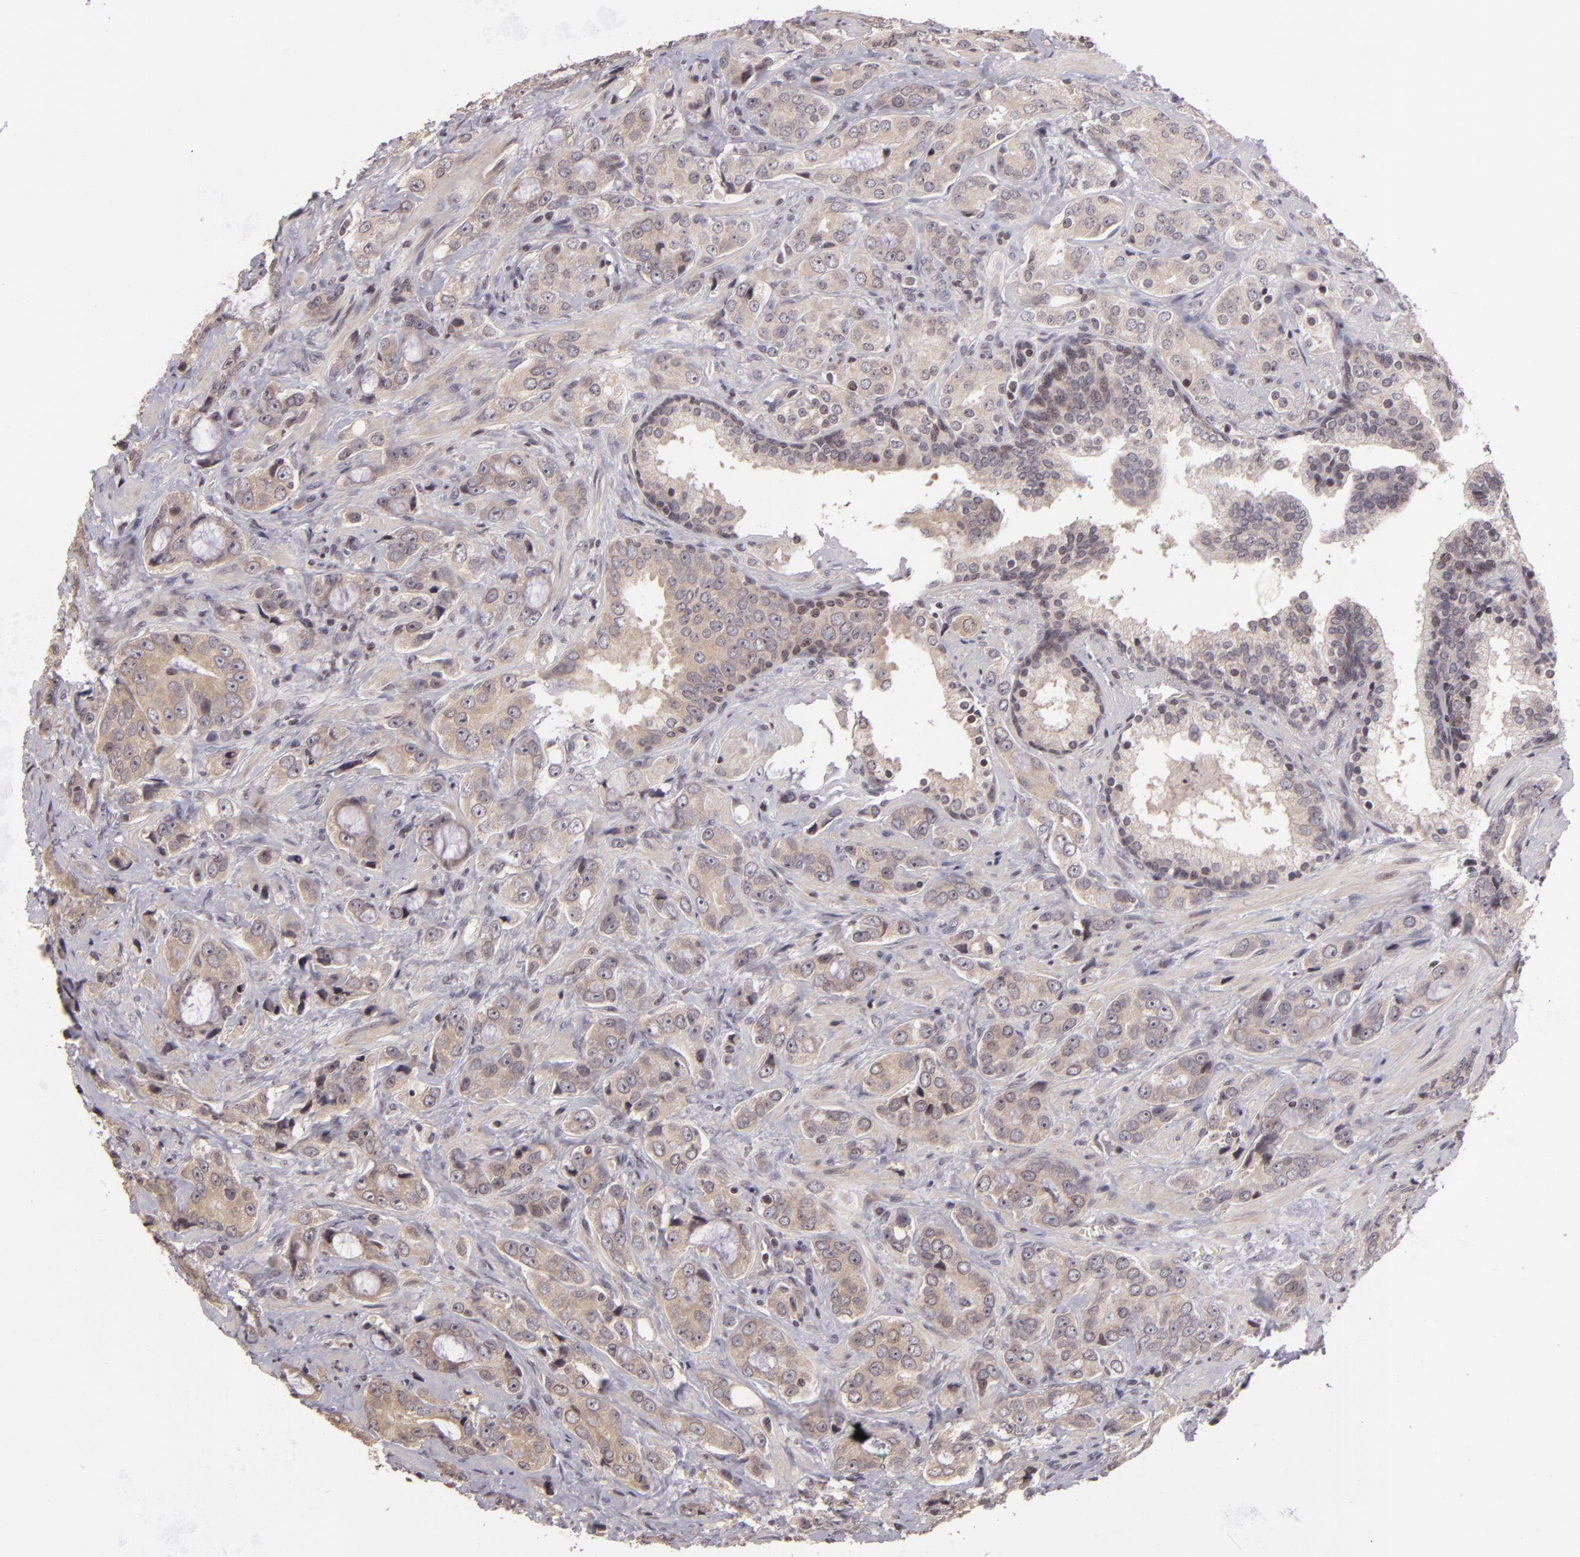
{"staining": {"intensity": "negative", "quantity": "none", "location": "none"}, "tissue": "prostate cancer", "cell_type": "Tumor cells", "image_type": "cancer", "snomed": [{"axis": "morphology", "description": "Adenocarcinoma, Medium grade"}, {"axis": "topography", "description": "Prostate"}], "caption": "Prostate adenocarcinoma (medium-grade) stained for a protein using IHC shows no positivity tumor cells.", "gene": "AKAP6", "patient": {"sex": "male", "age": 70}}